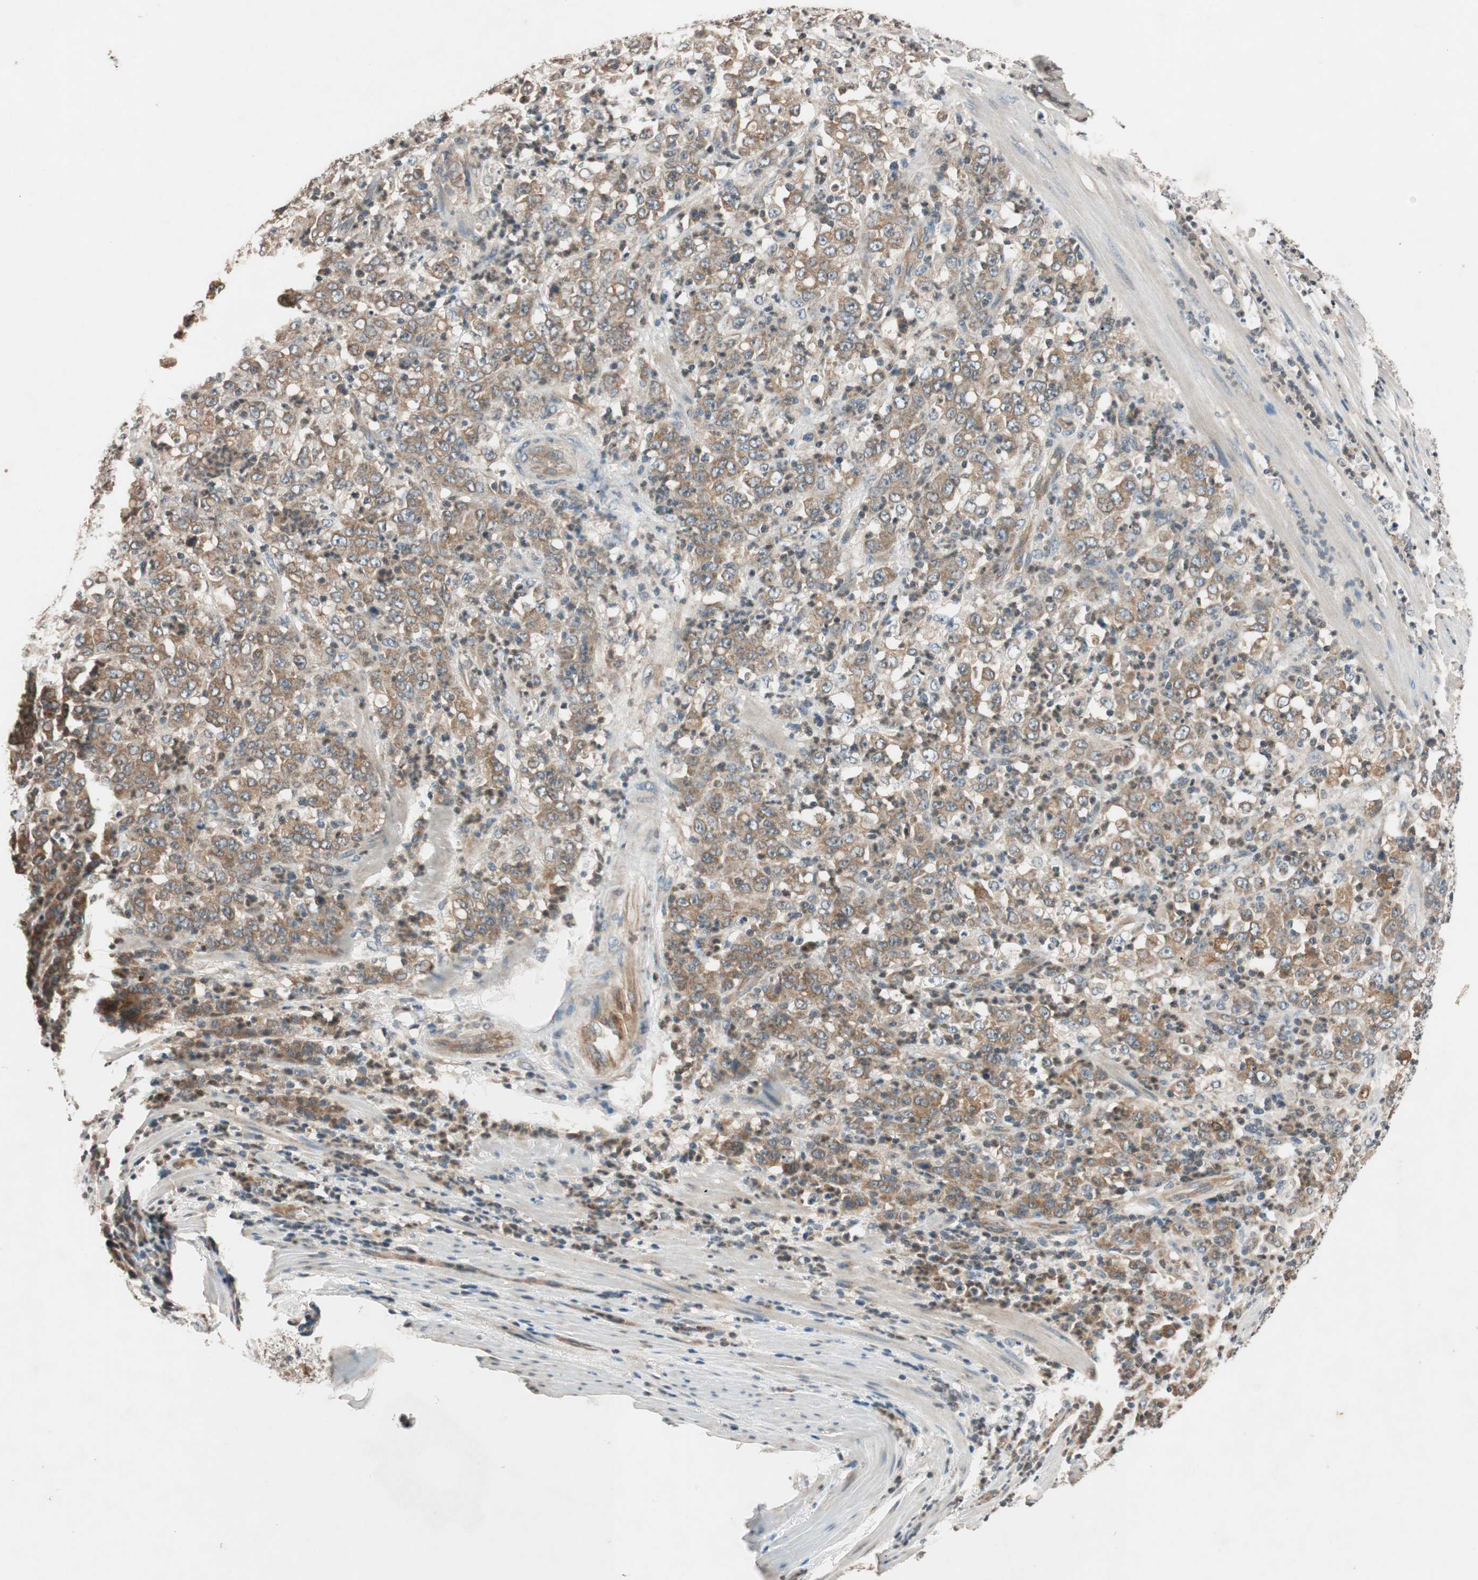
{"staining": {"intensity": "moderate", "quantity": ">75%", "location": "cytoplasmic/membranous"}, "tissue": "stomach cancer", "cell_type": "Tumor cells", "image_type": "cancer", "snomed": [{"axis": "morphology", "description": "Adenocarcinoma, NOS"}, {"axis": "topography", "description": "Stomach, lower"}], "caption": "Protein staining of stomach cancer tissue shows moderate cytoplasmic/membranous positivity in approximately >75% of tumor cells.", "gene": "GCLM", "patient": {"sex": "female", "age": 71}}